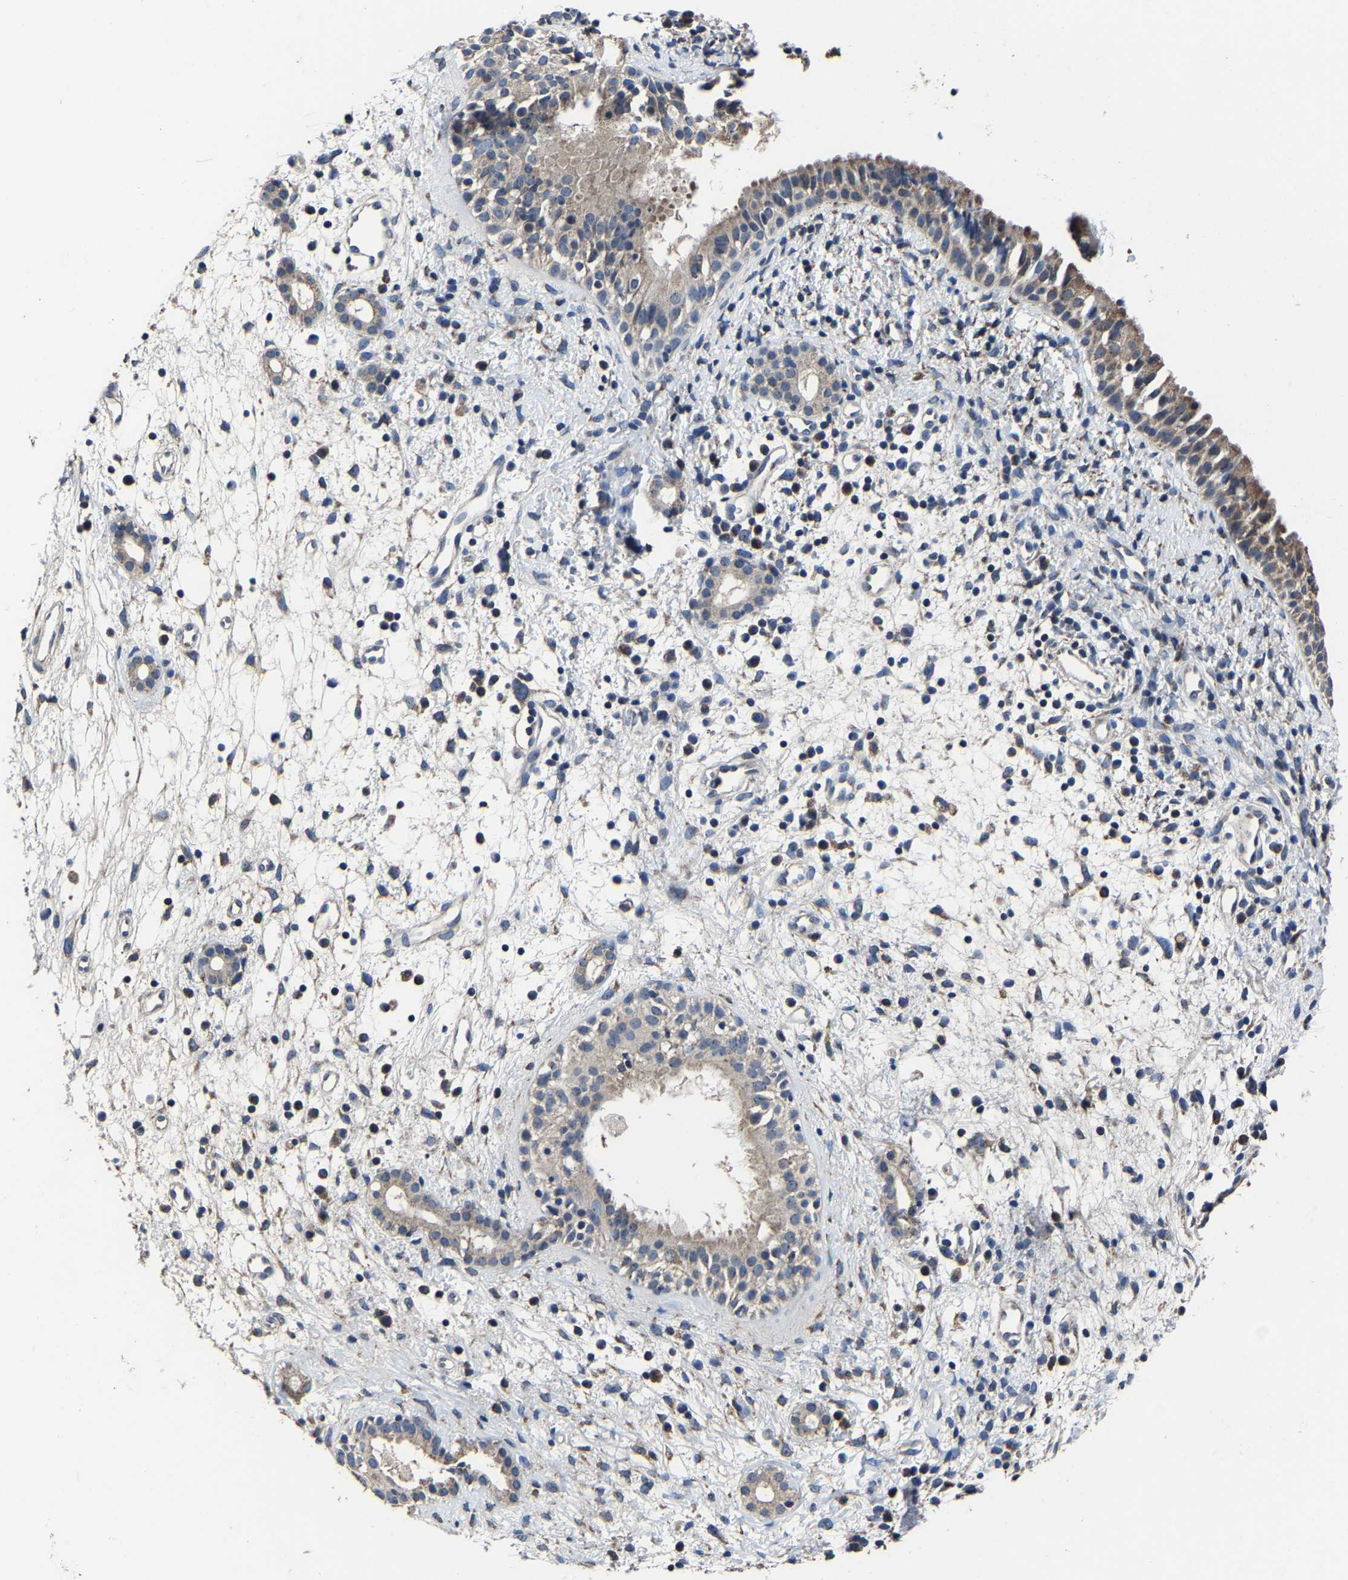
{"staining": {"intensity": "moderate", "quantity": ">75%", "location": "cytoplasmic/membranous"}, "tissue": "nasopharynx", "cell_type": "Respiratory epithelial cells", "image_type": "normal", "snomed": [{"axis": "morphology", "description": "Normal tissue, NOS"}, {"axis": "topography", "description": "Nasopharynx"}], "caption": "Approximately >75% of respiratory epithelial cells in unremarkable nasopharynx demonstrate moderate cytoplasmic/membranous protein staining as visualized by brown immunohistochemical staining.", "gene": "ZCCHC7", "patient": {"sex": "male", "age": 22}}